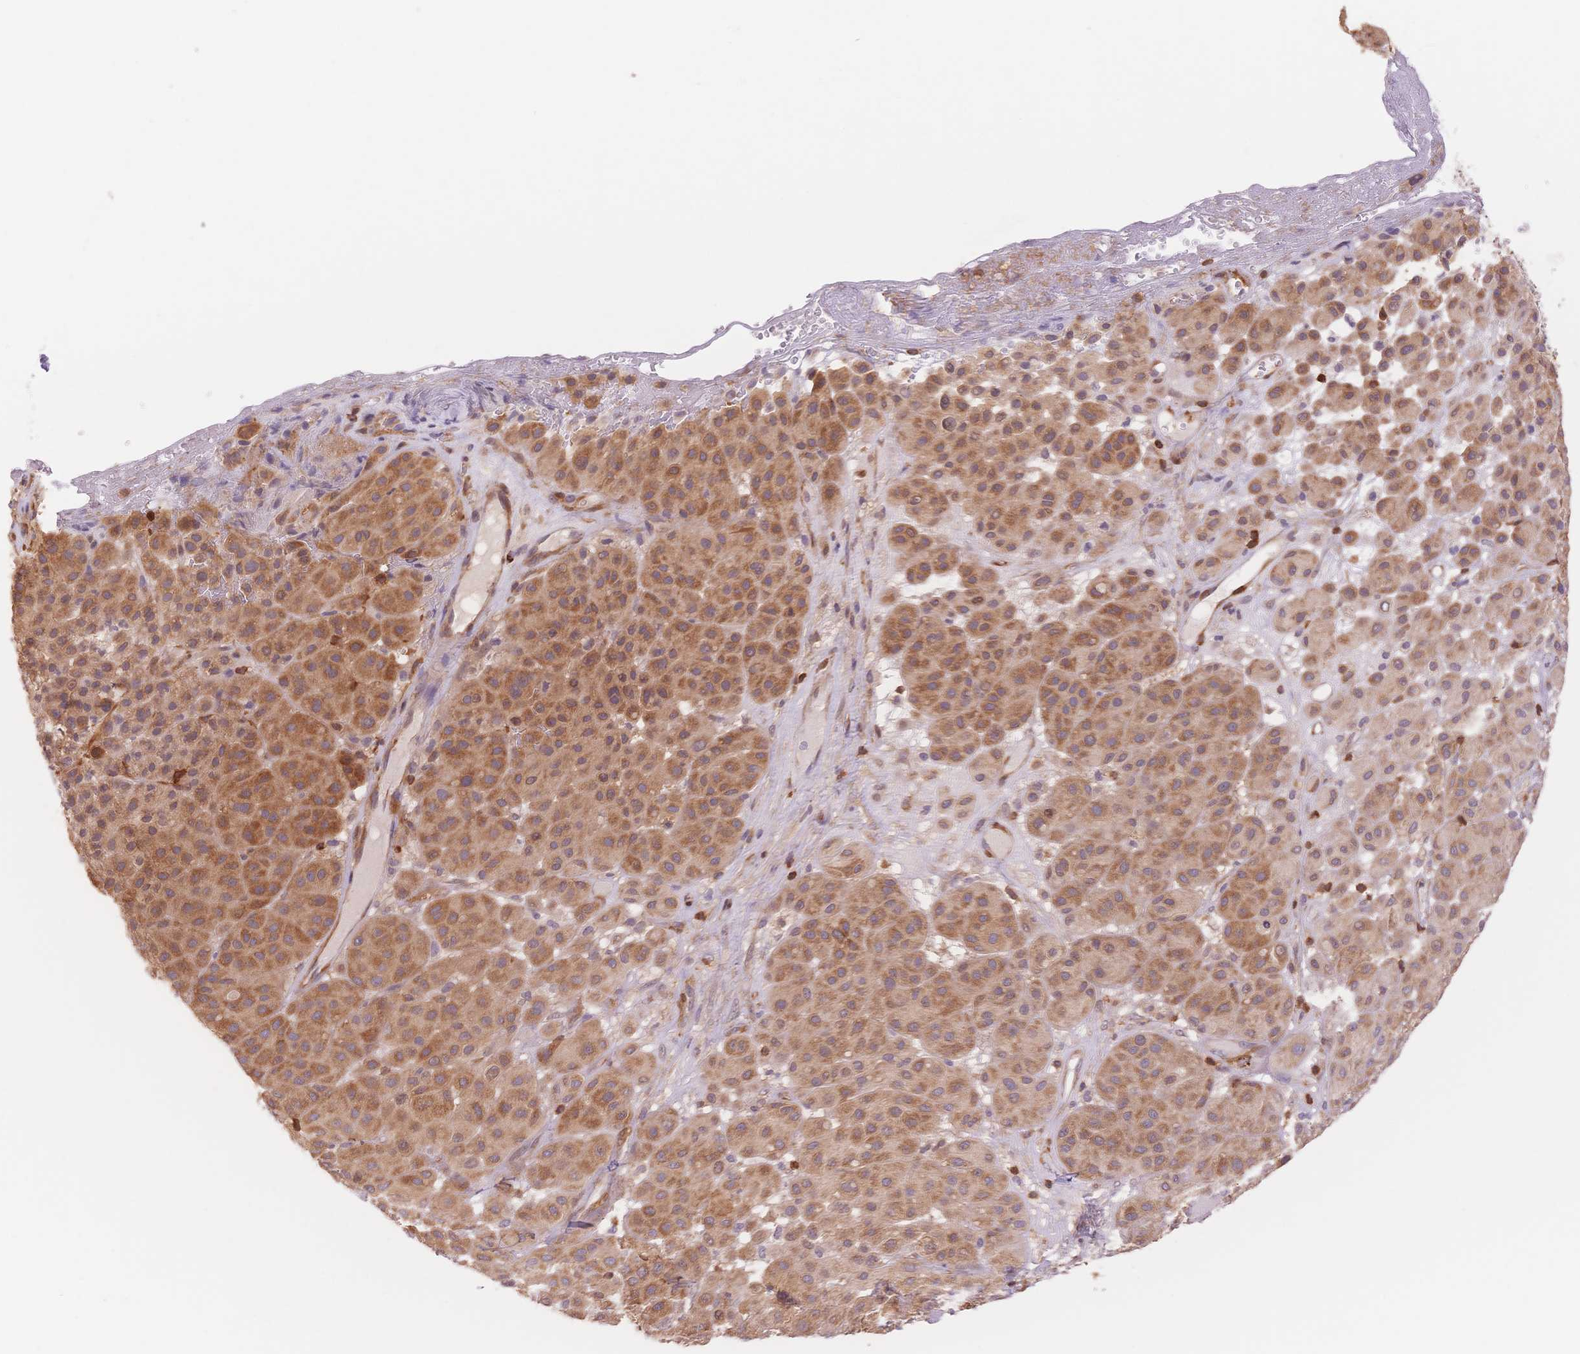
{"staining": {"intensity": "moderate", "quantity": ">75%", "location": "cytoplasmic/membranous"}, "tissue": "melanoma", "cell_type": "Tumor cells", "image_type": "cancer", "snomed": [{"axis": "morphology", "description": "Malignant melanoma, Metastatic site"}, {"axis": "topography", "description": "Smooth muscle"}], "caption": "A micrograph of melanoma stained for a protein demonstrates moderate cytoplasmic/membranous brown staining in tumor cells. (Brightfield microscopy of DAB IHC at high magnification).", "gene": "STK39", "patient": {"sex": "male", "age": 41}}